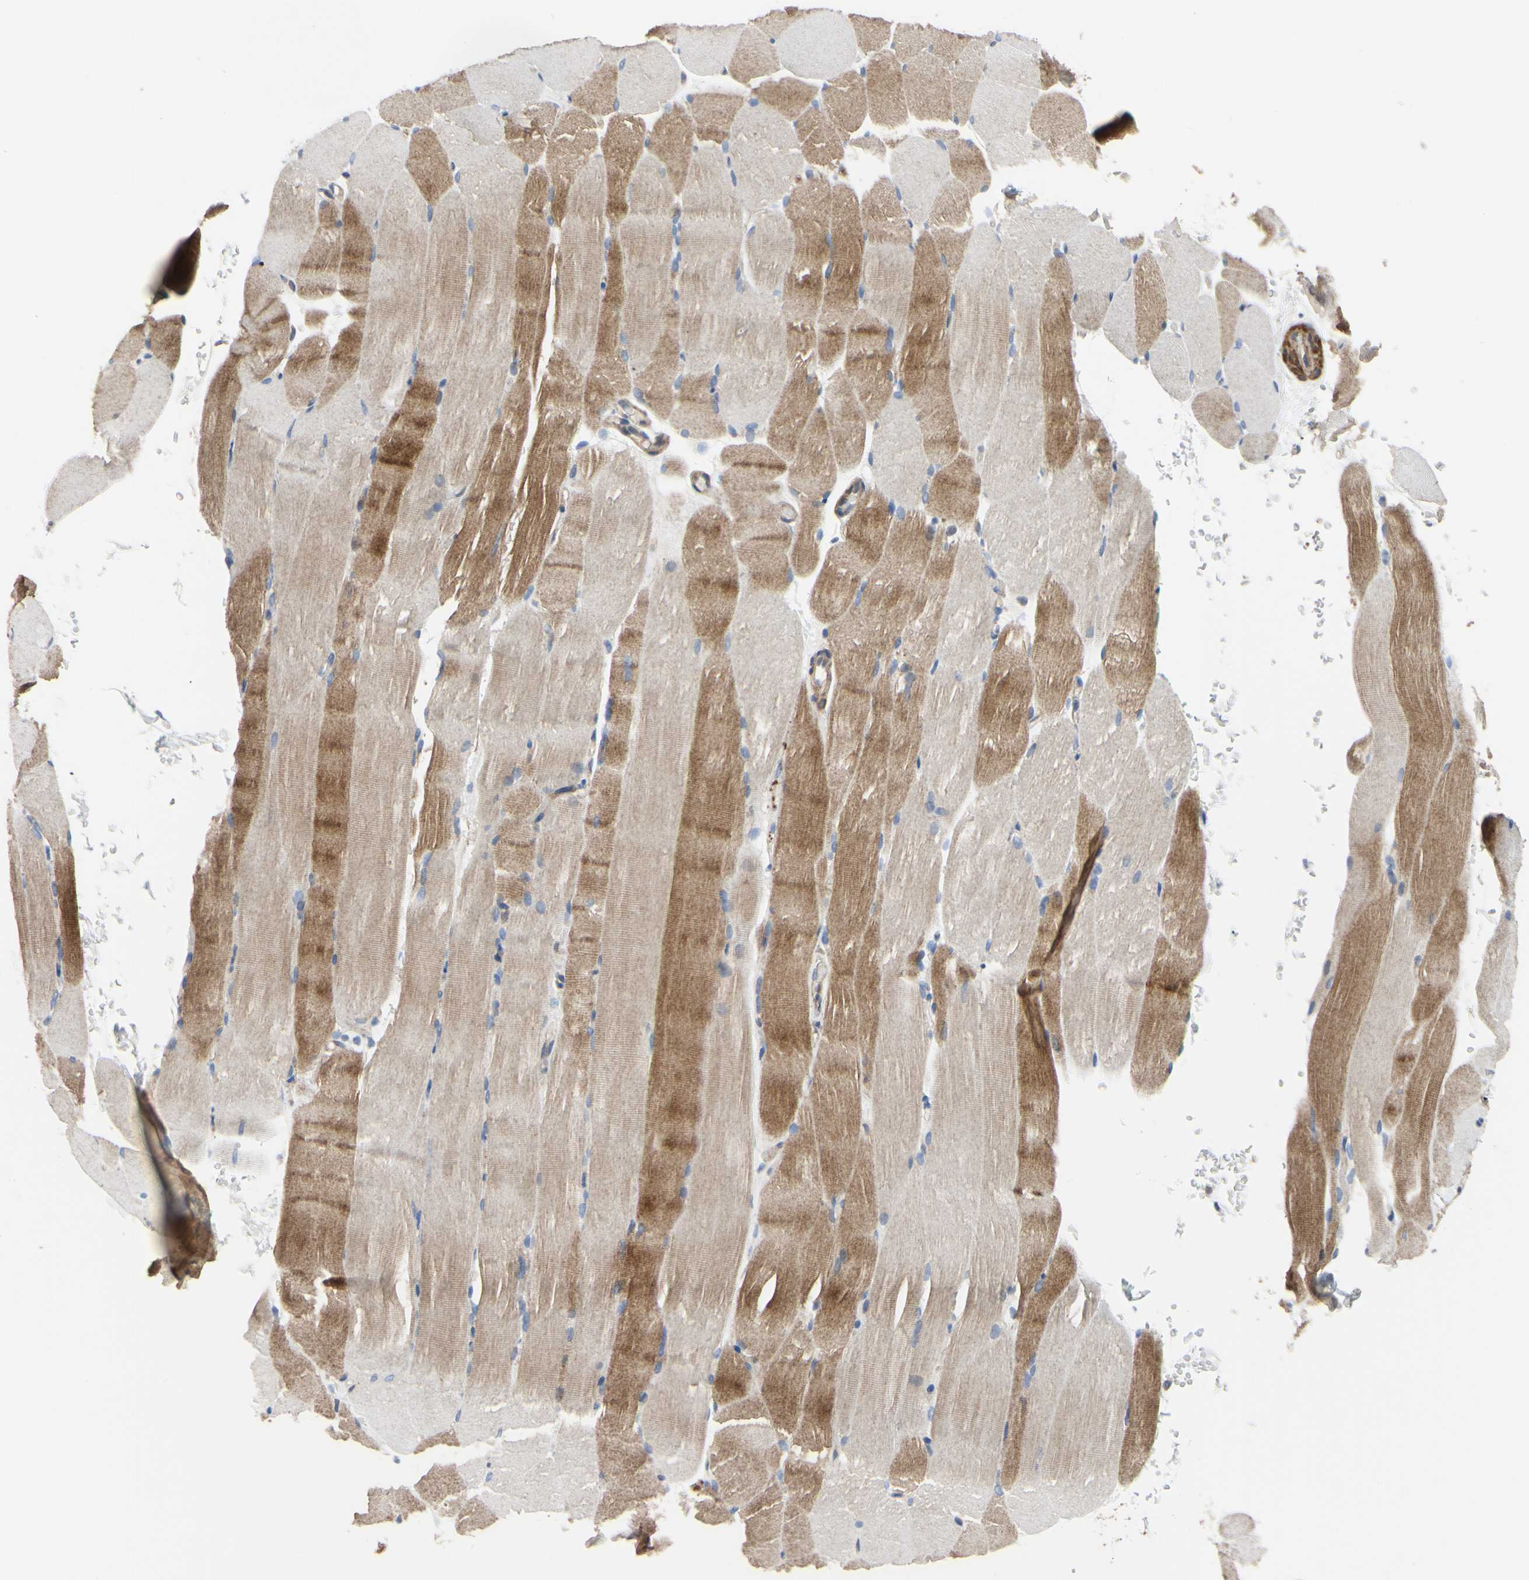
{"staining": {"intensity": "moderate", "quantity": "25%-75%", "location": "cytoplasmic/membranous"}, "tissue": "skeletal muscle", "cell_type": "Myocytes", "image_type": "normal", "snomed": [{"axis": "morphology", "description": "Normal tissue, NOS"}, {"axis": "topography", "description": "Skeletal muscle"}, {"axis": "topography", "description": "Parathyroid gland"}], "caption": "Immunohistochemical staining of benign skeletal muscle exhibits moderate cytoplasmic/membranous protein positivity in approximately 25%-75% of myocytes. (DAB IHC, brown staining for protein, blue staining for nuclei).", "gene": "BECN1", "patient": {"sex": "female", "age": 37}}